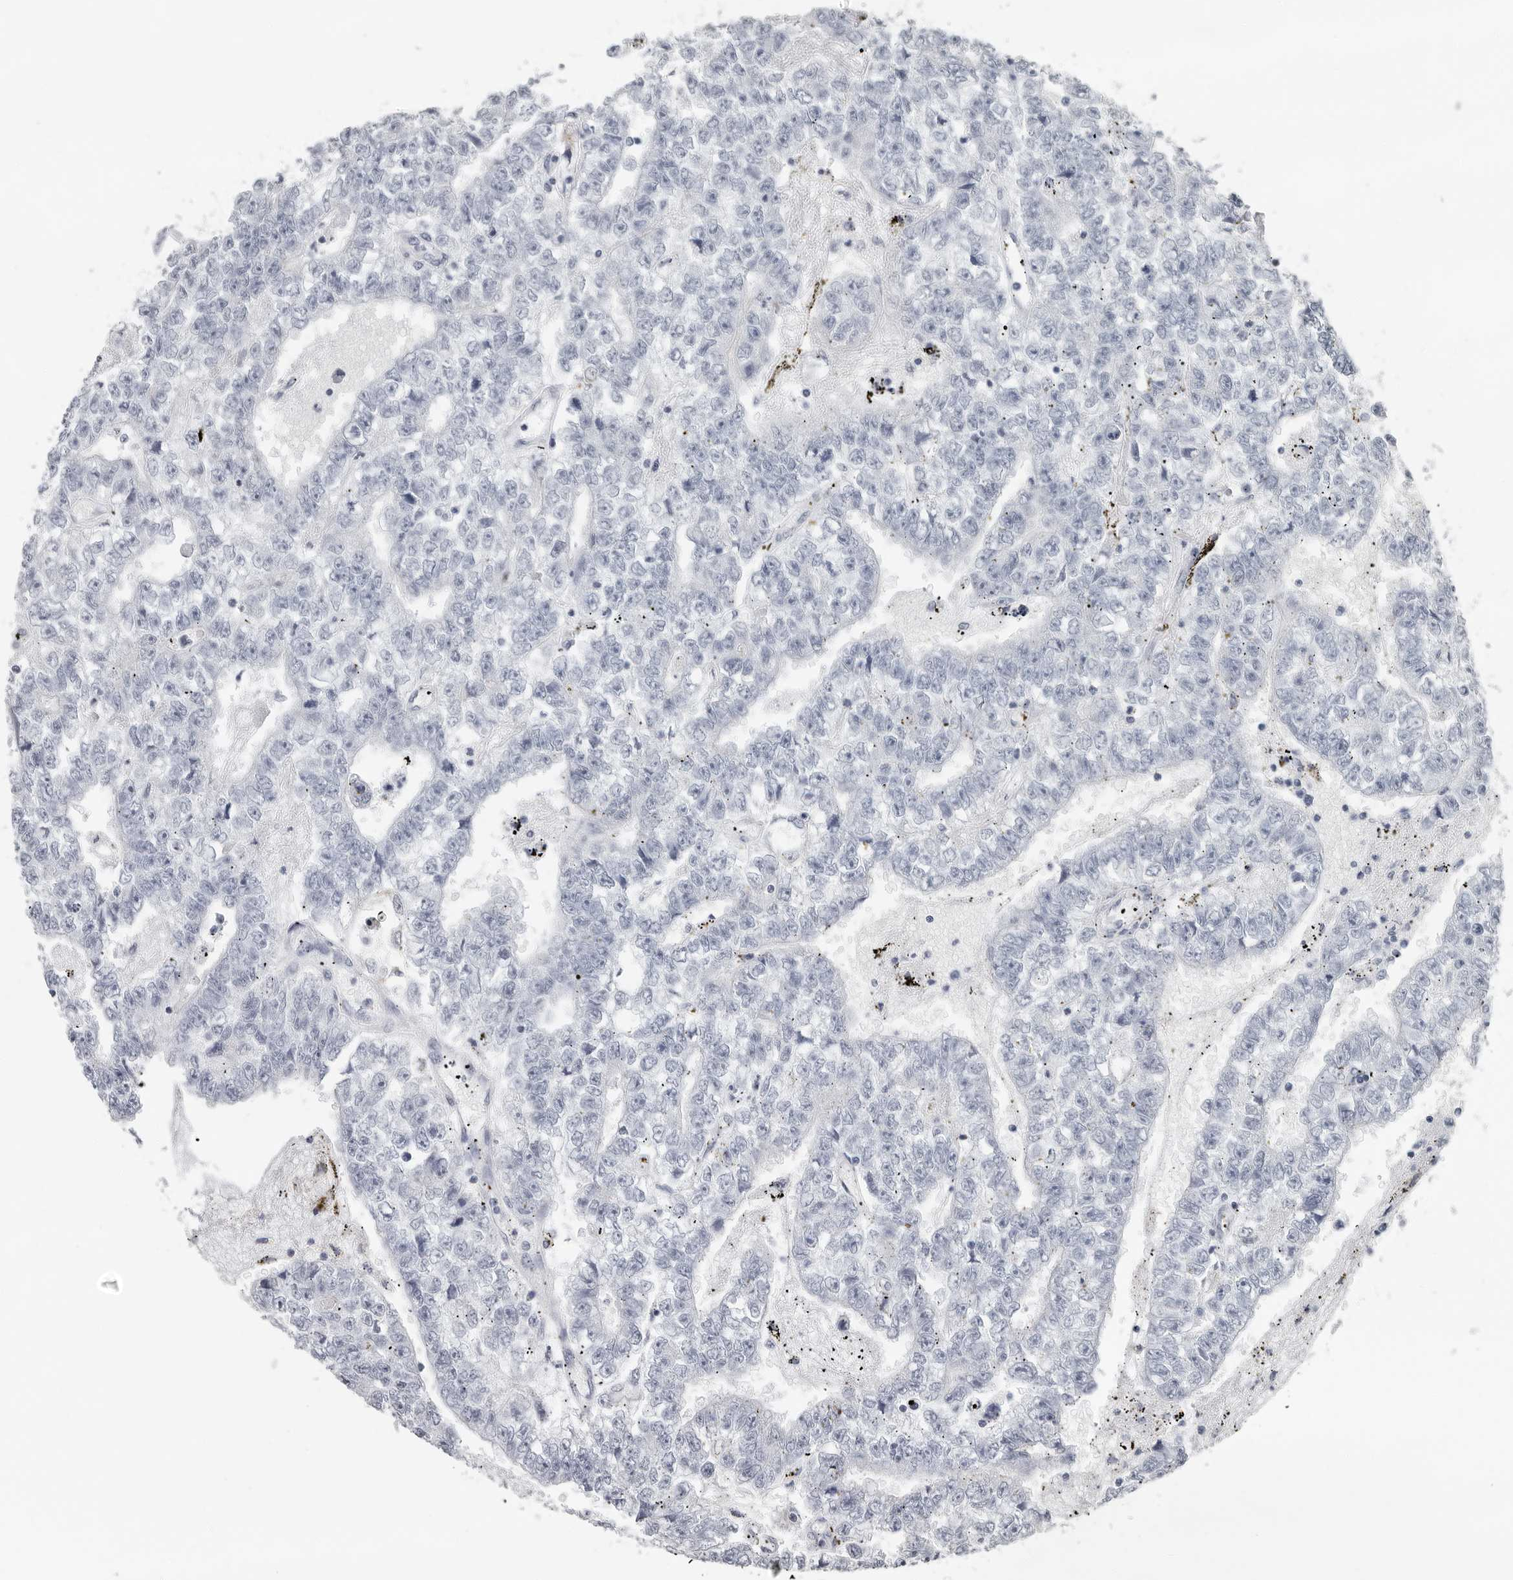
{"staining": {"intensity": "negative", "quantity": "none", "location": "none"}, "tissue": "testis cancer", "cell_type": "Tumor cells", "image_type": "cancer", "snomed": [{"axis": "morphology", "description": "Carcinoma, Embryonal, NOS"}, {"axis": "topography", "description": "Testis"}], "caption": "High power microscopy image of an immunohistochemistry (IHC) image of testis embryonal carcinoma, revealing no significant staining in tumor cells.", "gene": "CCDC28B", "patient": {"sex": "male", "age": 25}}